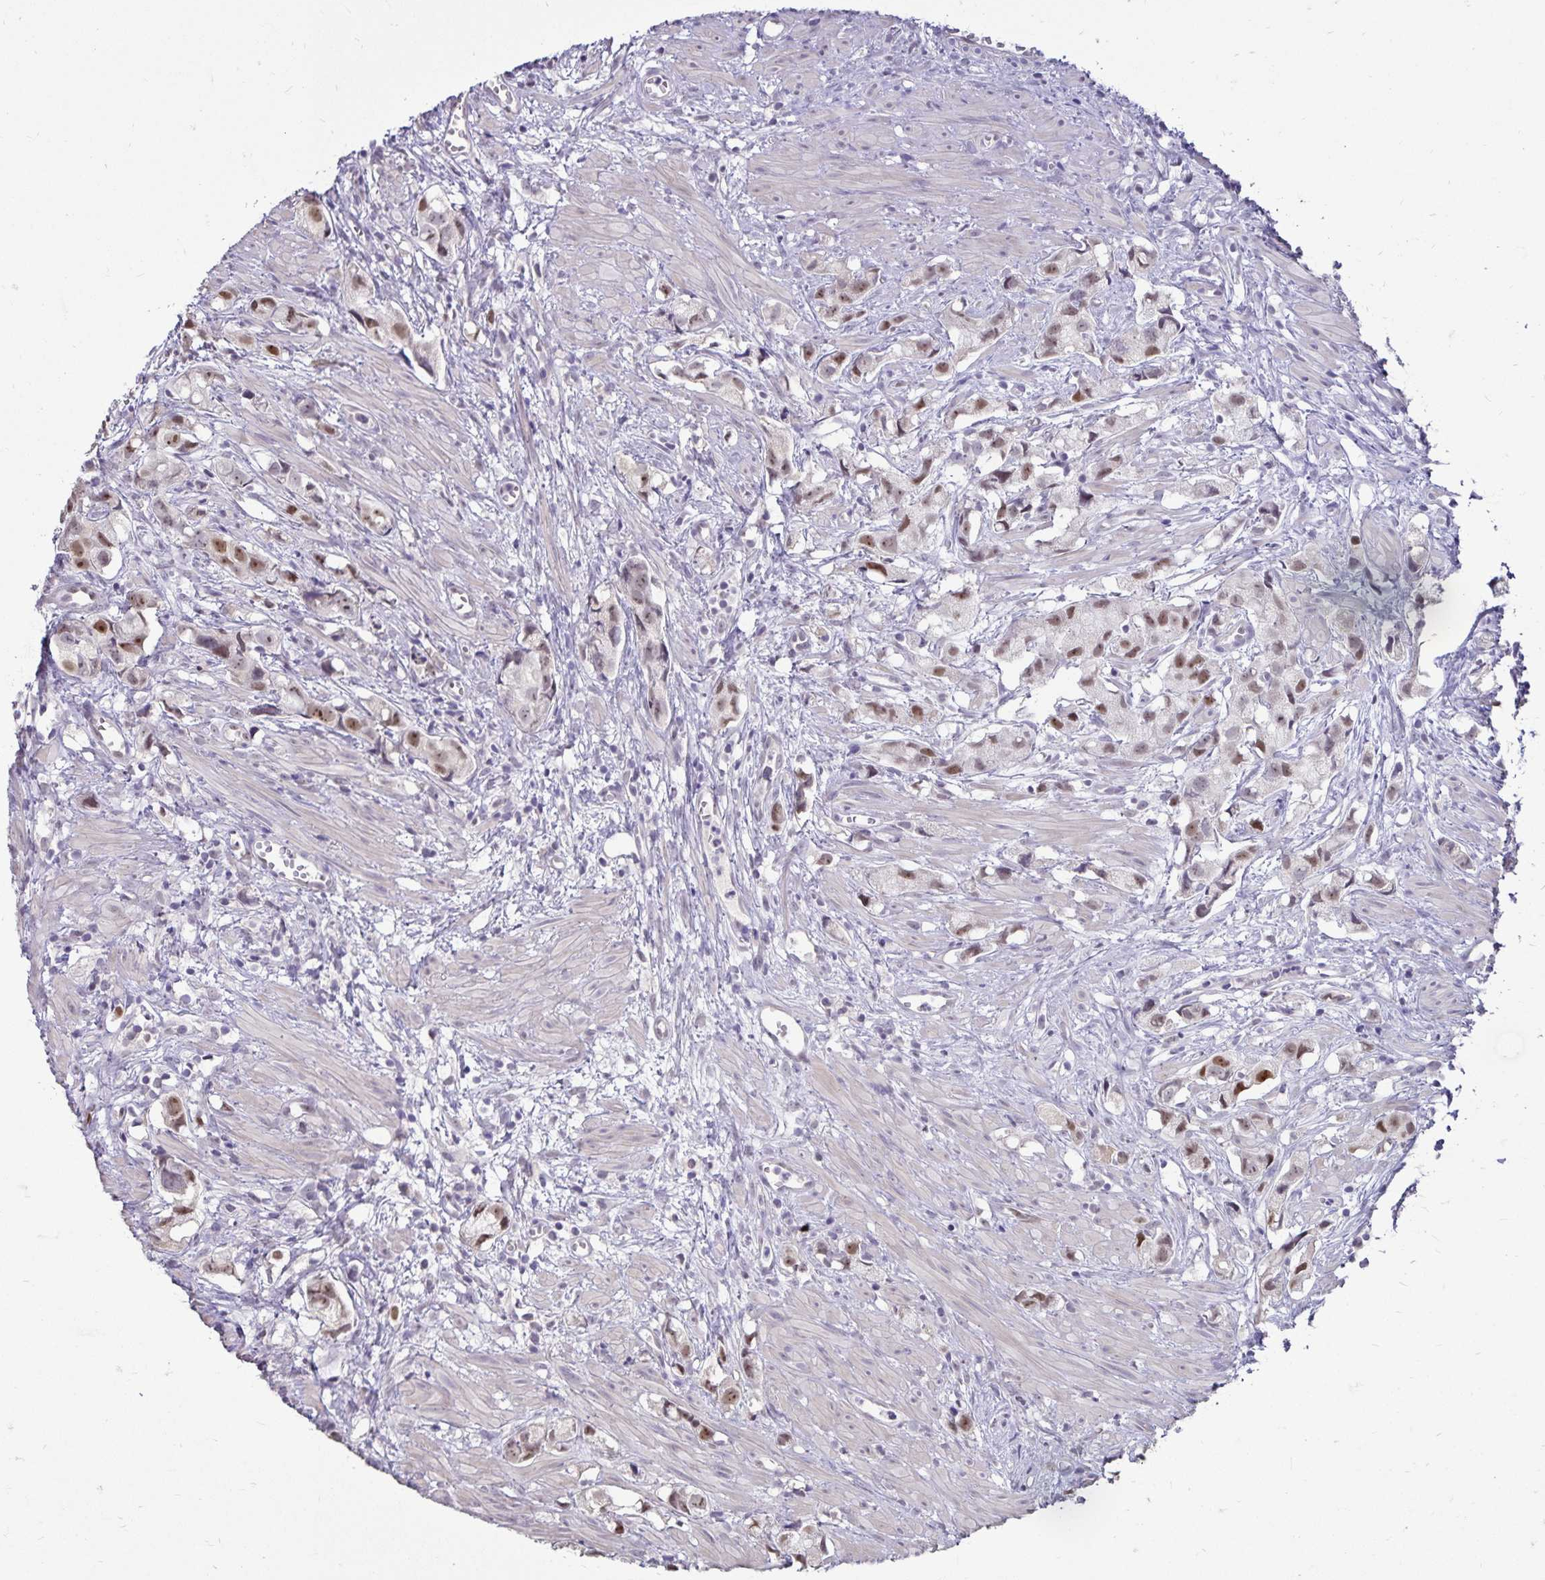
{"staining": {"intensity": "moderate", "quantity": ">75%", "location": "nuclear"}, "tissue": "prostate cancer", "cell_type": "Tumor cells", "image_type": "cancer", "snomed": [{"axis": "morphology", "description": "Adenocarcinoma, High grade"}, {"axis": "topography", "description": "Prostate"}], "caption": "A photomicrograph of prostate cancer stained for a protein reveals moderate nuclear brown staining in tumor cells.", "gene": "POLB", "patient": {"sex": "male", "age": 58}}